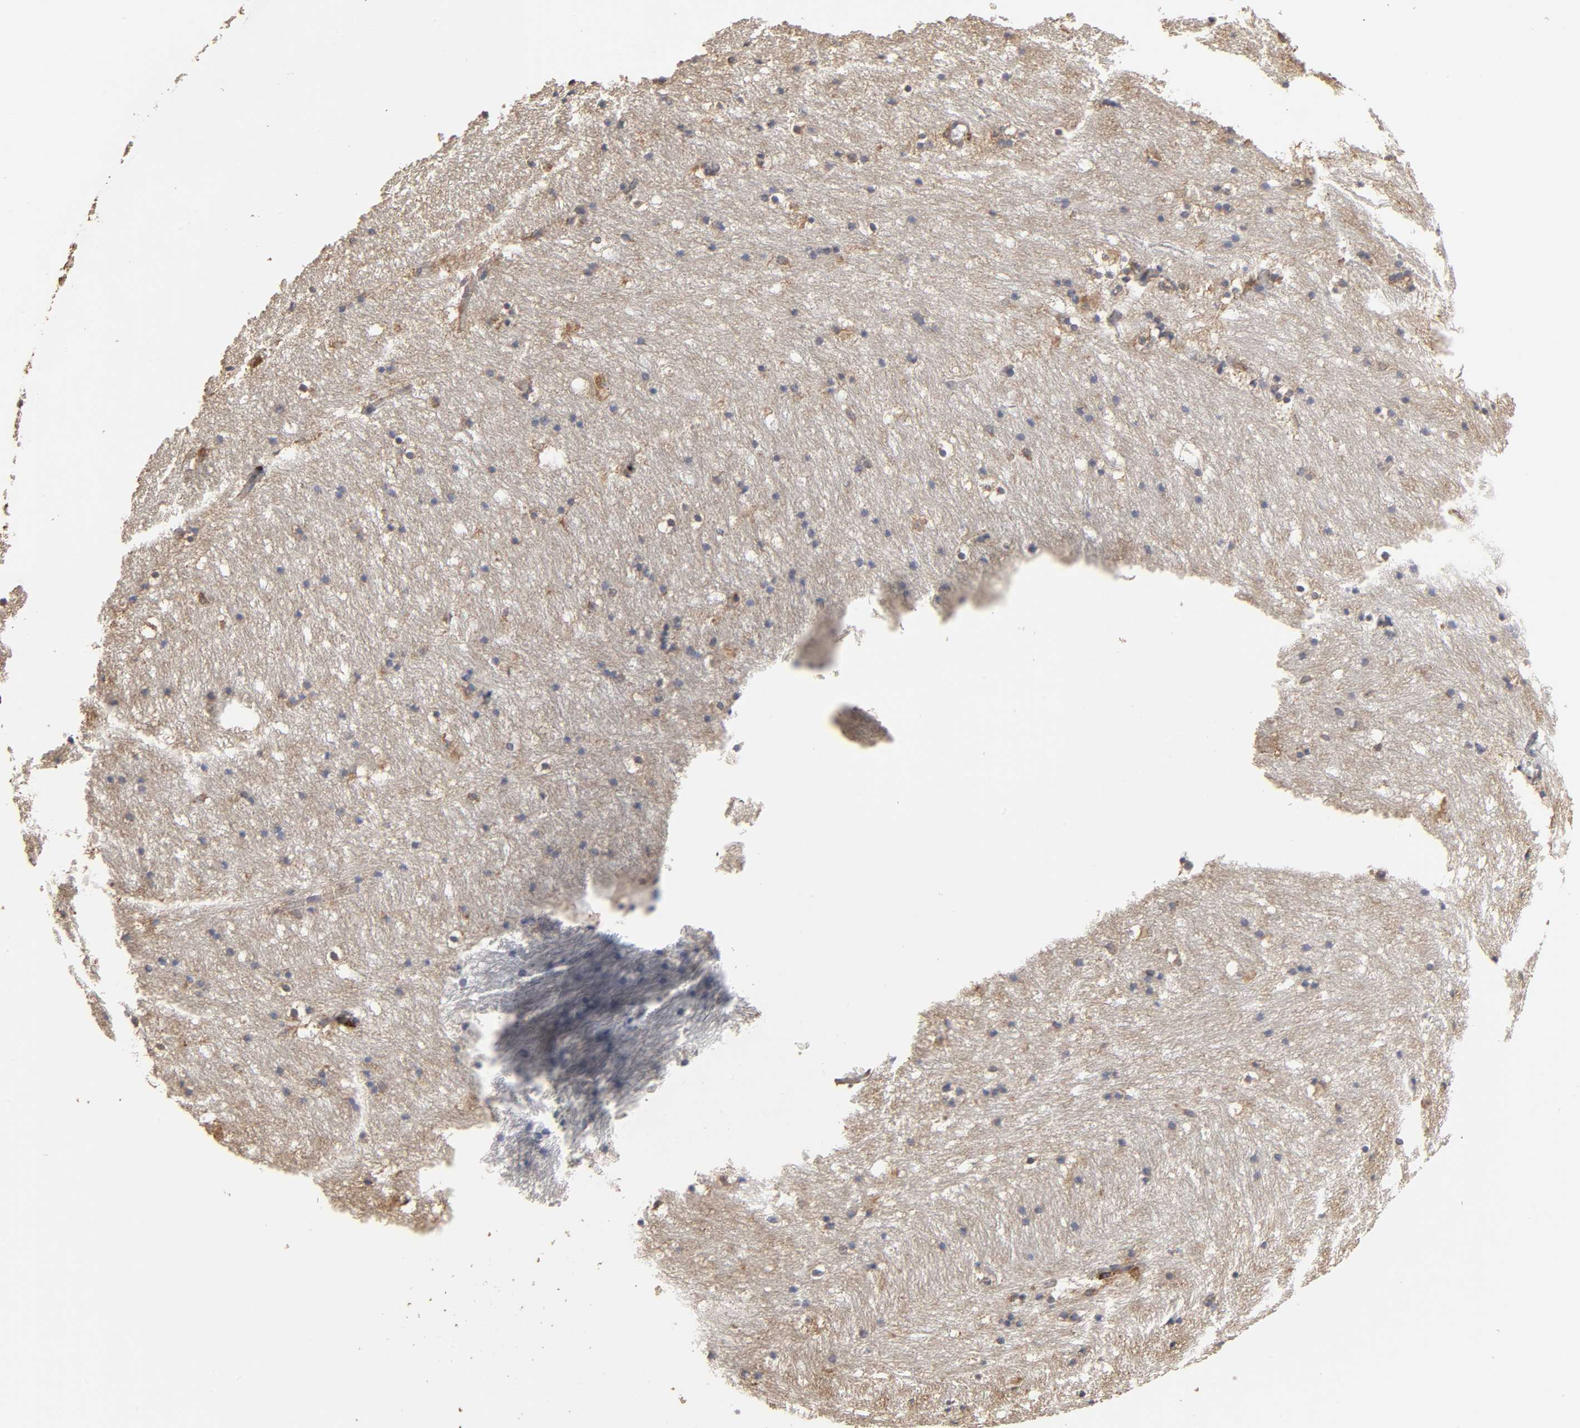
{"staining": {"intensity": "moderate", "quantity": "25%-75%", "location": "cytoplasmic/membranous"}, "tissue": "caudate", "cell_type": "Glial cells", "image_type": "normal", "snomed": [{"axis": "morphology", "description": "Normal tissue, NOS"}, {"axis": "topography", "description": "Lateral ventricle wall"}], "caption": "Glial cells demonstrate medium levels of moderate cytoplasmic/membranous expression in approximately 25%-75% of cells in unremarkable human caudate.", "gene": "EIF4G2", "patient": {"sex": "male", "age": 45}}